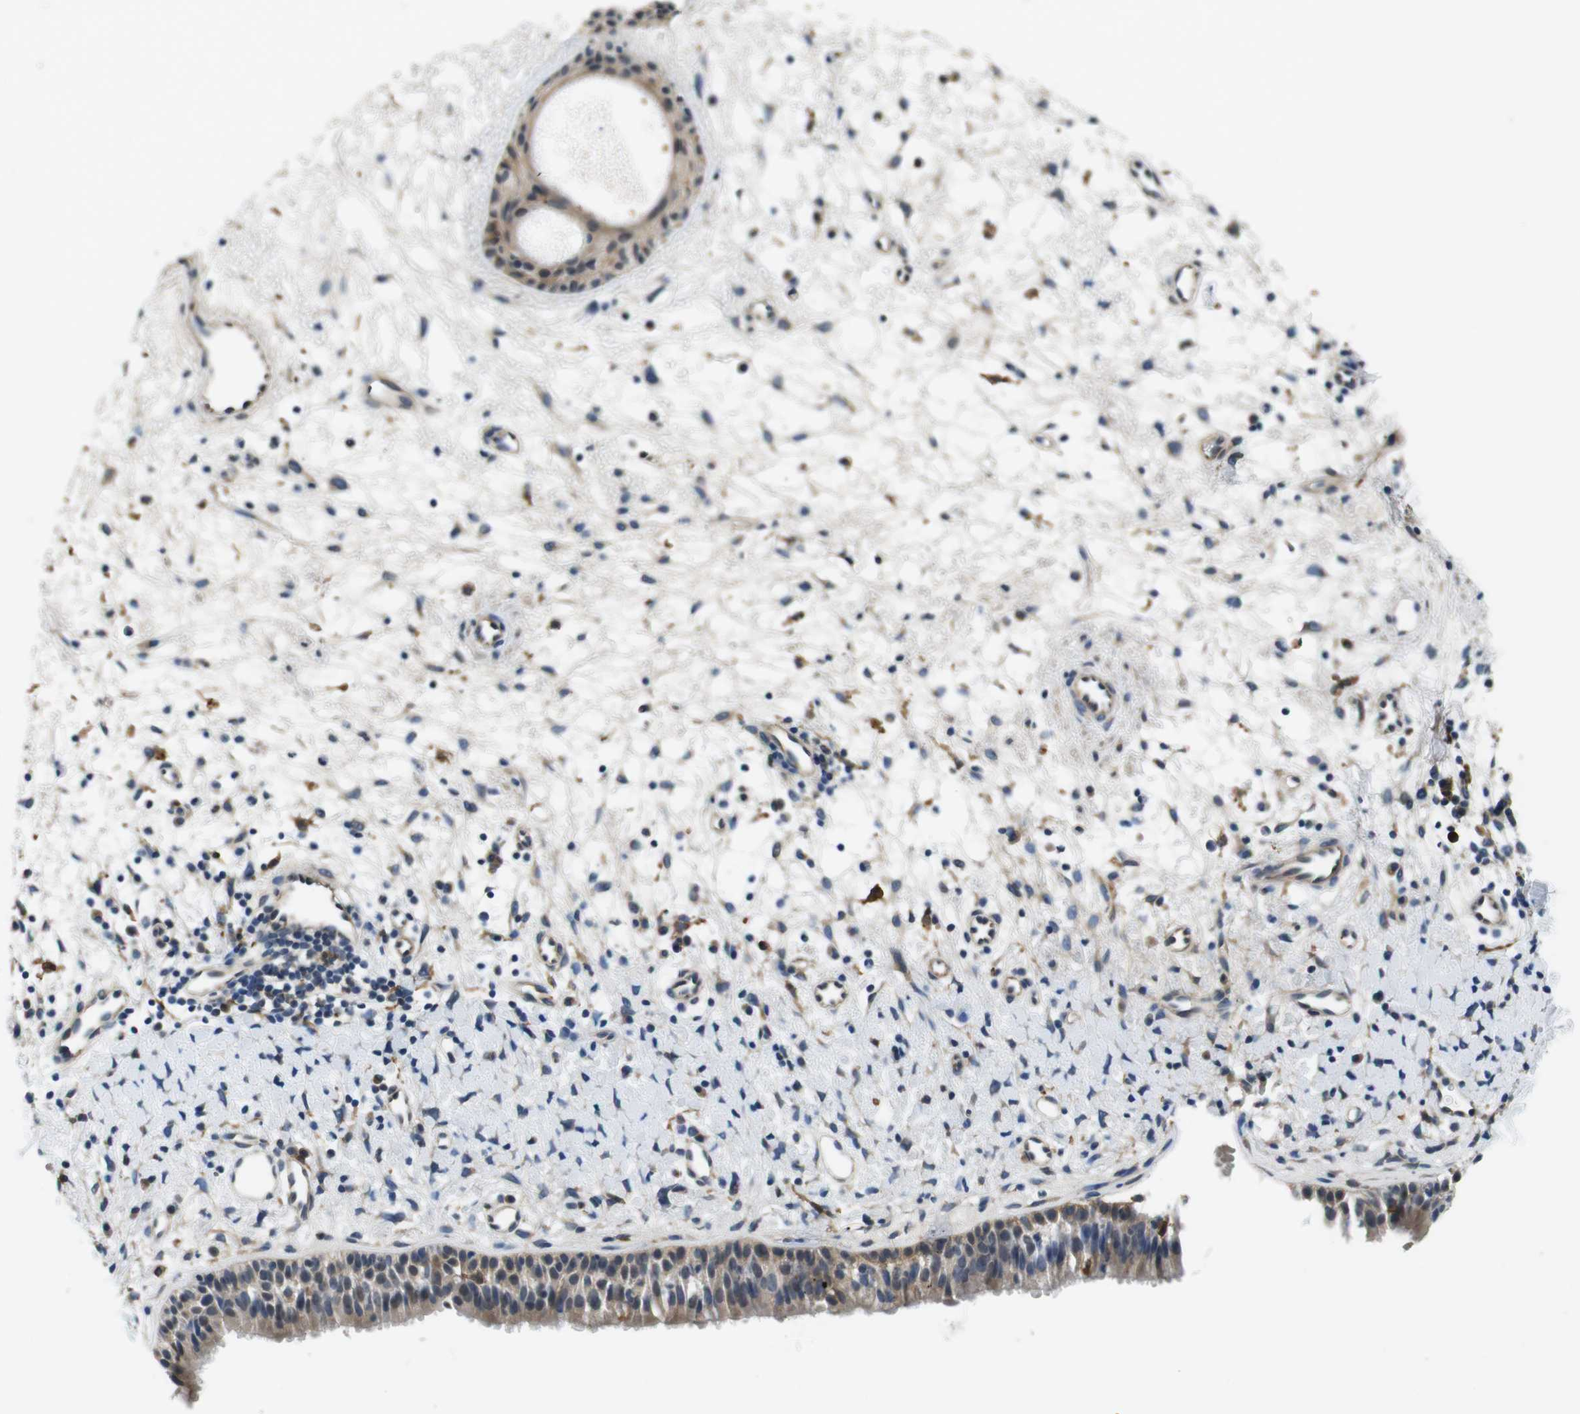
{"staining": {"intensity": "moderate", "quantity": "25%-75%", "location": "cytoplasmic/membranous"}, "tissue": "nasopharynx", "cell_type": "Respiratory epithelial cells", "image_type": "normal", "snomed": [{"axis": "morphology", "description": "Normal tissue, NOS"}, {"axis": "topography", "description": "Nasopharynx"}], "caption": "Unremarkable nasopharynx reveals moderate cytoplasmic/membranous expression in approximately 25%-75% of respiratory epithelial cells, visualized by immunohistochemistry.", "gene": "CD163L1", "patient": {"sex": "male", "age": 22}}